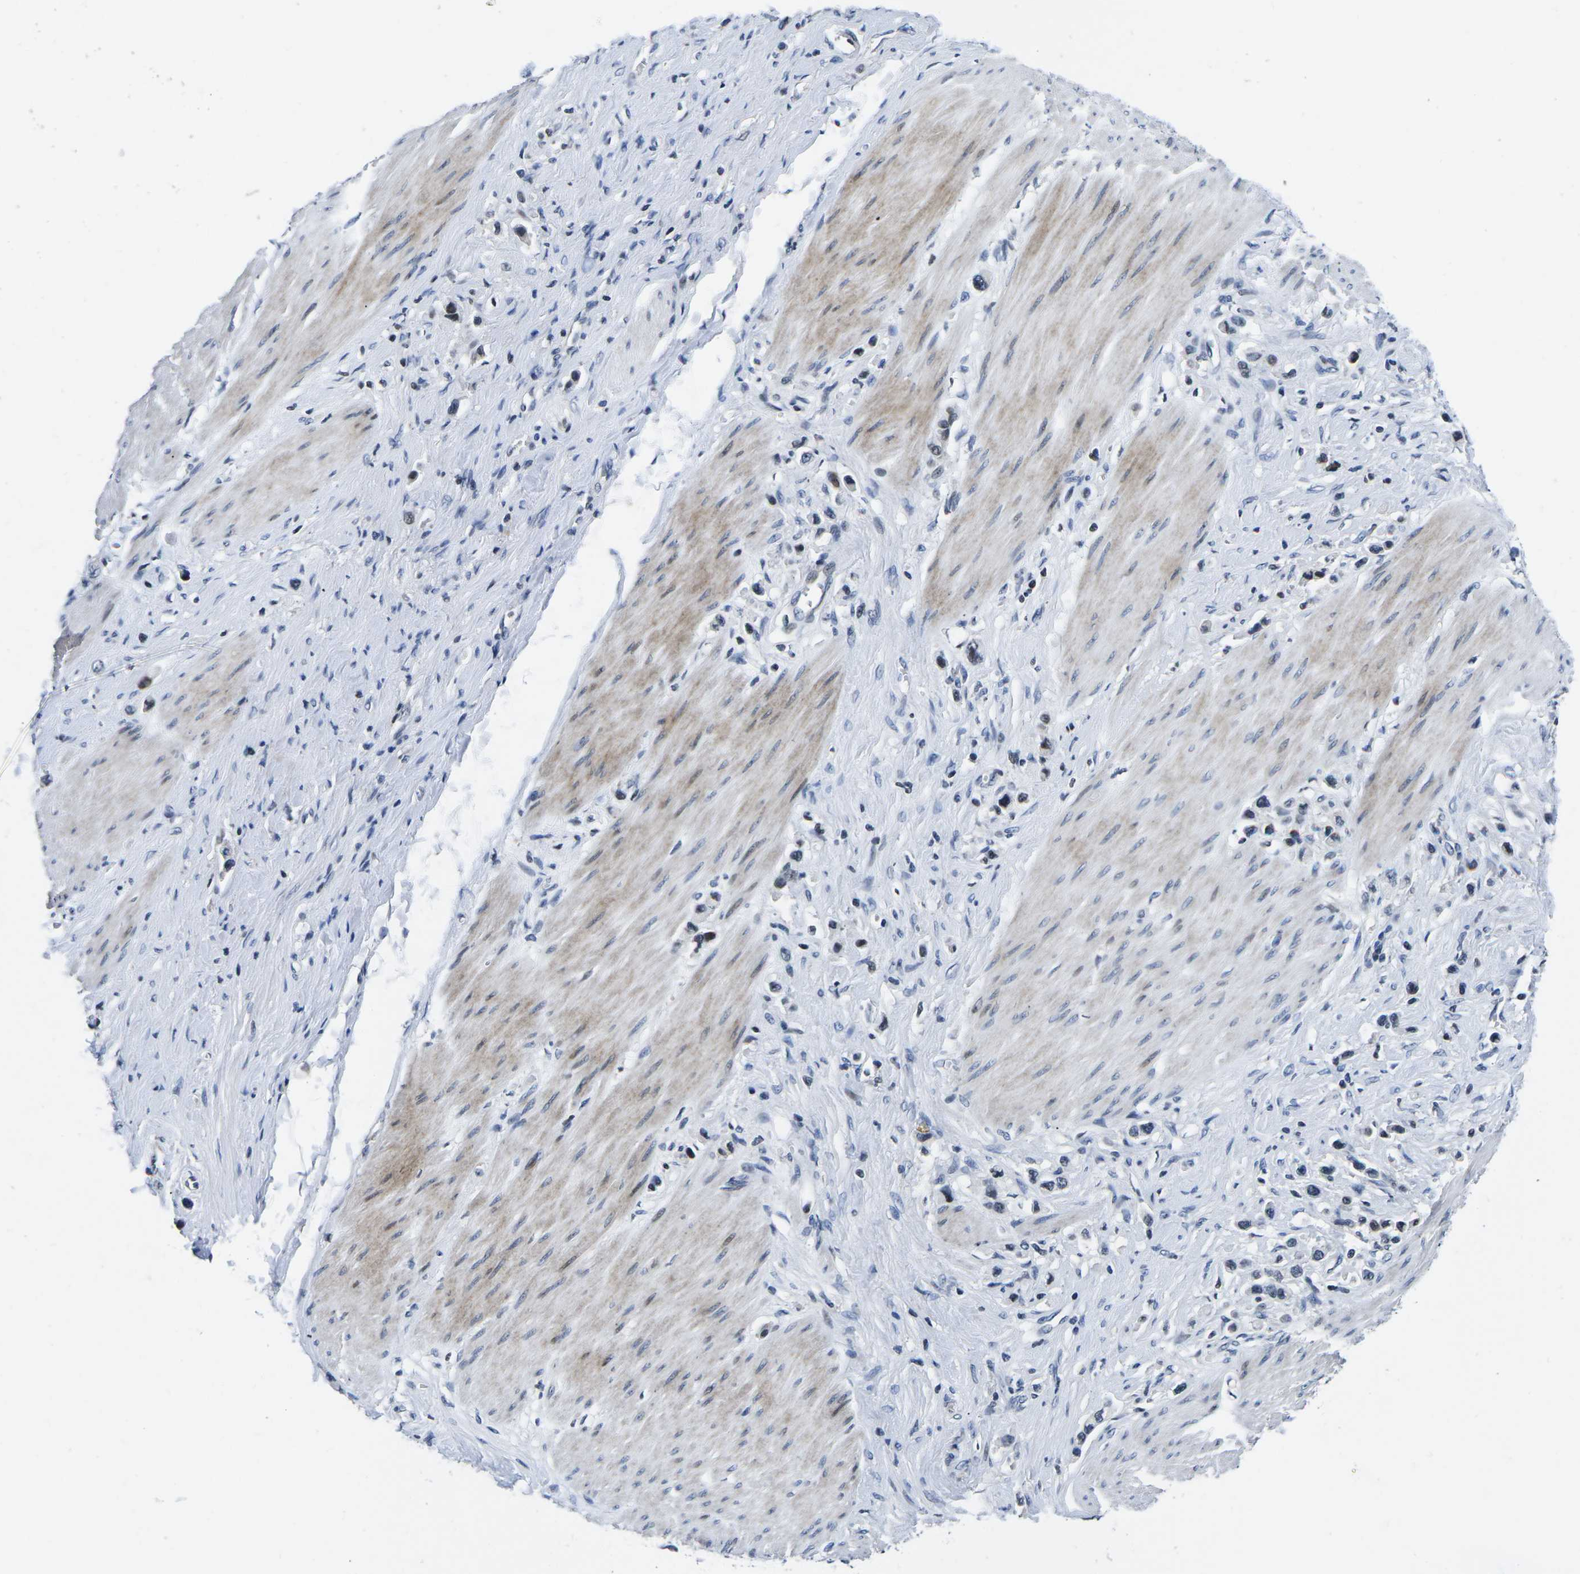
{"staining": {"intensity": "weak", "quantity": "25%-75%", "location": "nuclear"}, "tissue": "stomach cancer", "cell_type": "Tumor cells", "image_type": "cancer", "snomed": [{"axis": "morphology", "description": "Adenocarcinoma, NOS"}, {"axis": "topography", "description": "Stomach"}], "caption": "Immunohistochemical staining of stomach cancer (adenocarcinoma) reveals low levels of weak nuclear positivity in approximately 25%-75% of tumor cells. (Stains: DAB (3,3'-diaminobenzidine) in brown, nuclei in blue, Microscopy: brightfield microscopy at high magnification).", "gene": "CDC73", "patient": {"sex": "female", "age": 65}}